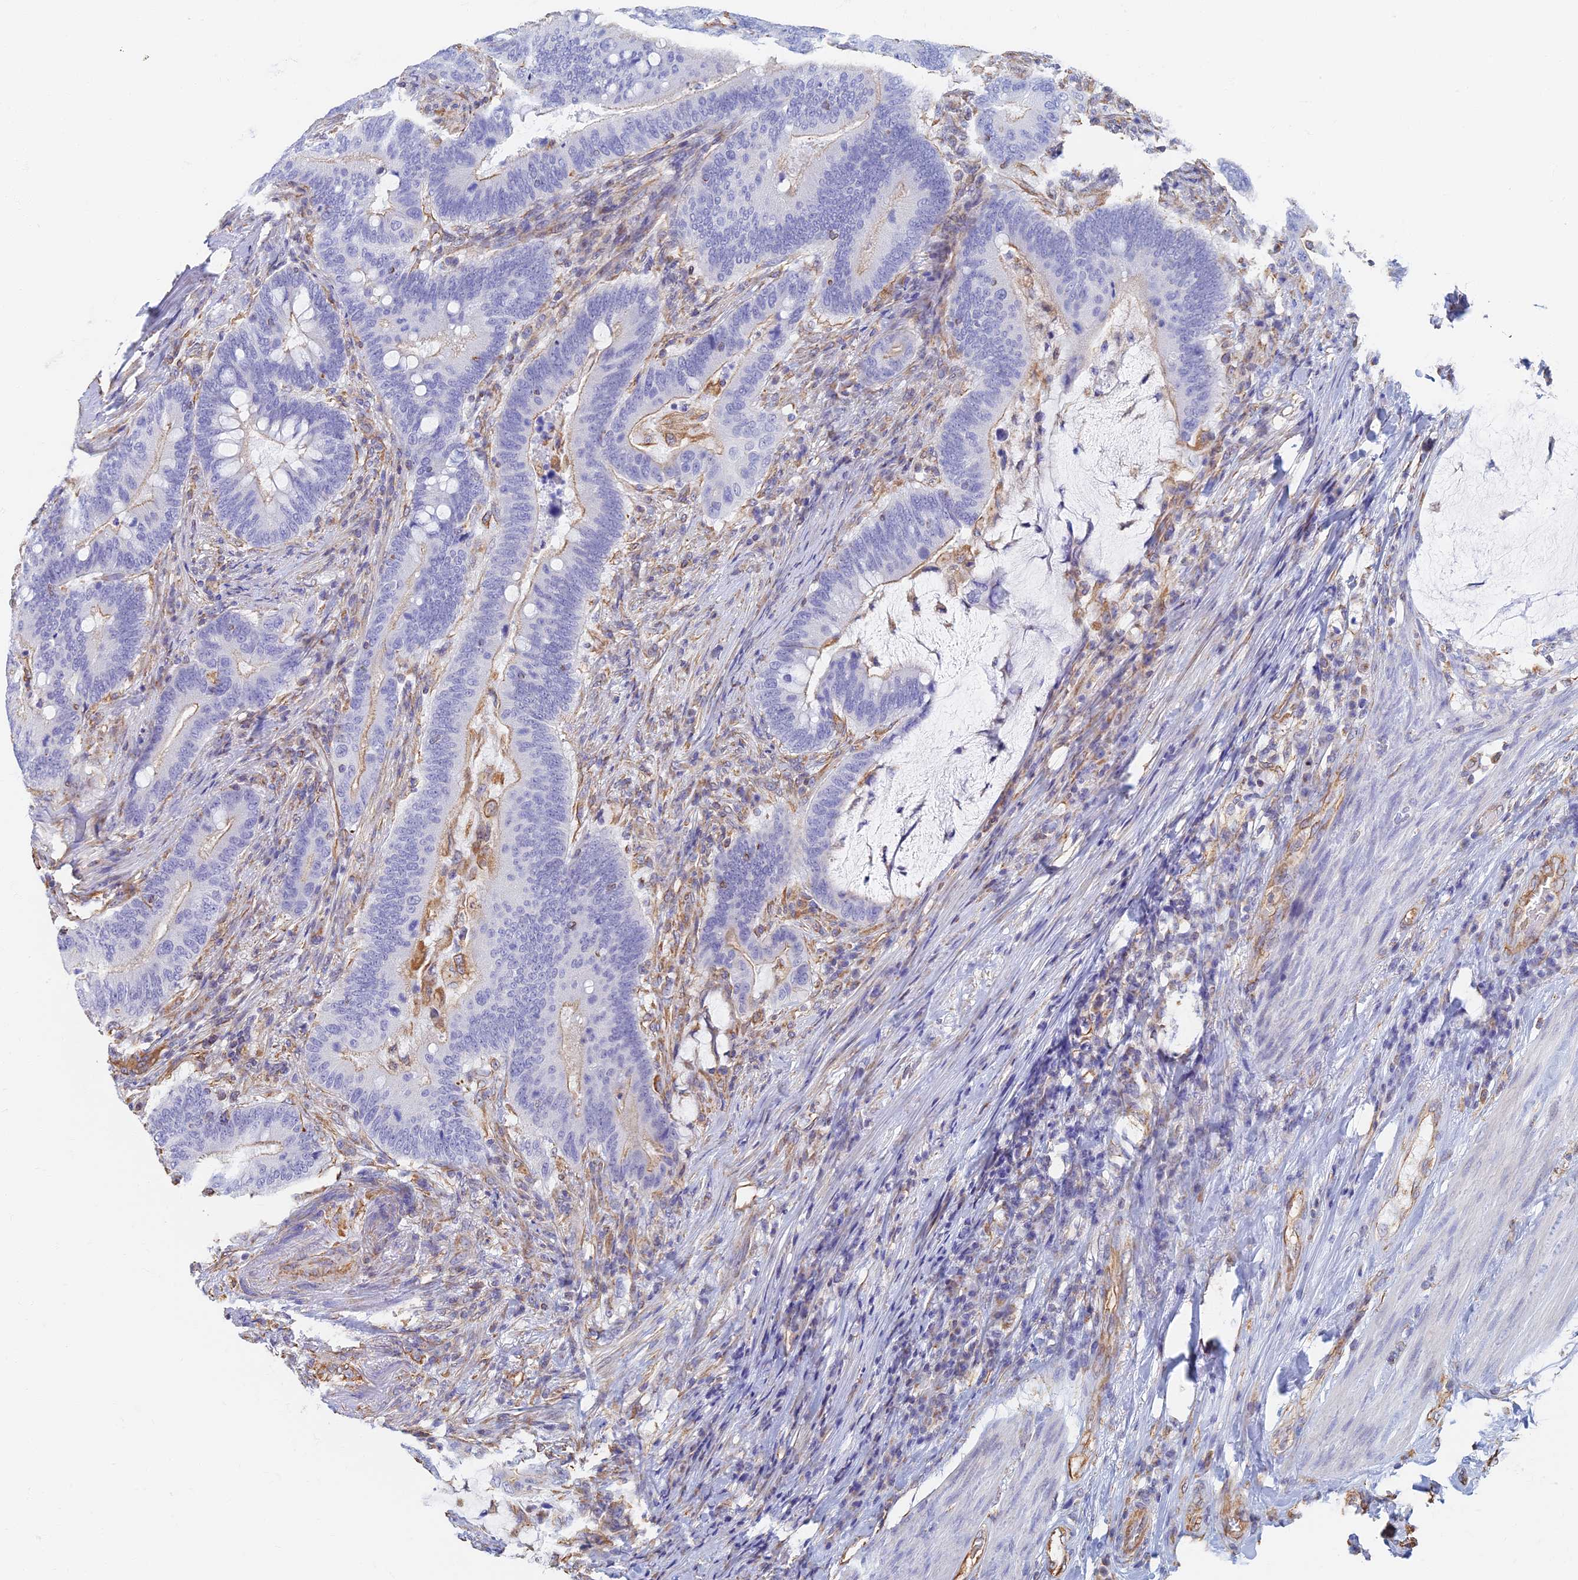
{"staining": {"intensity": "negative", "quantity": "none", "location": "none"}, "tissue": "colorectal cancer", "cell_type": "Tumor cells", "image_type": "cancer", "snomed": [{"axis": "morphology", "description": "Adenocarcinoma, NOS"}, {"axis": "topography", "description": "Colon"}], "caption": "Photomicrograph shows no significant protein staining in tumor cells of colorectal cancer (adenocarcinoma). (Stains: DAB IHC with hematoxylin counter stain, Microscopy: brightfield microscopy at high magnification).", "gene": "RMC1", "patient": {"sex": "female", "age": 66}}